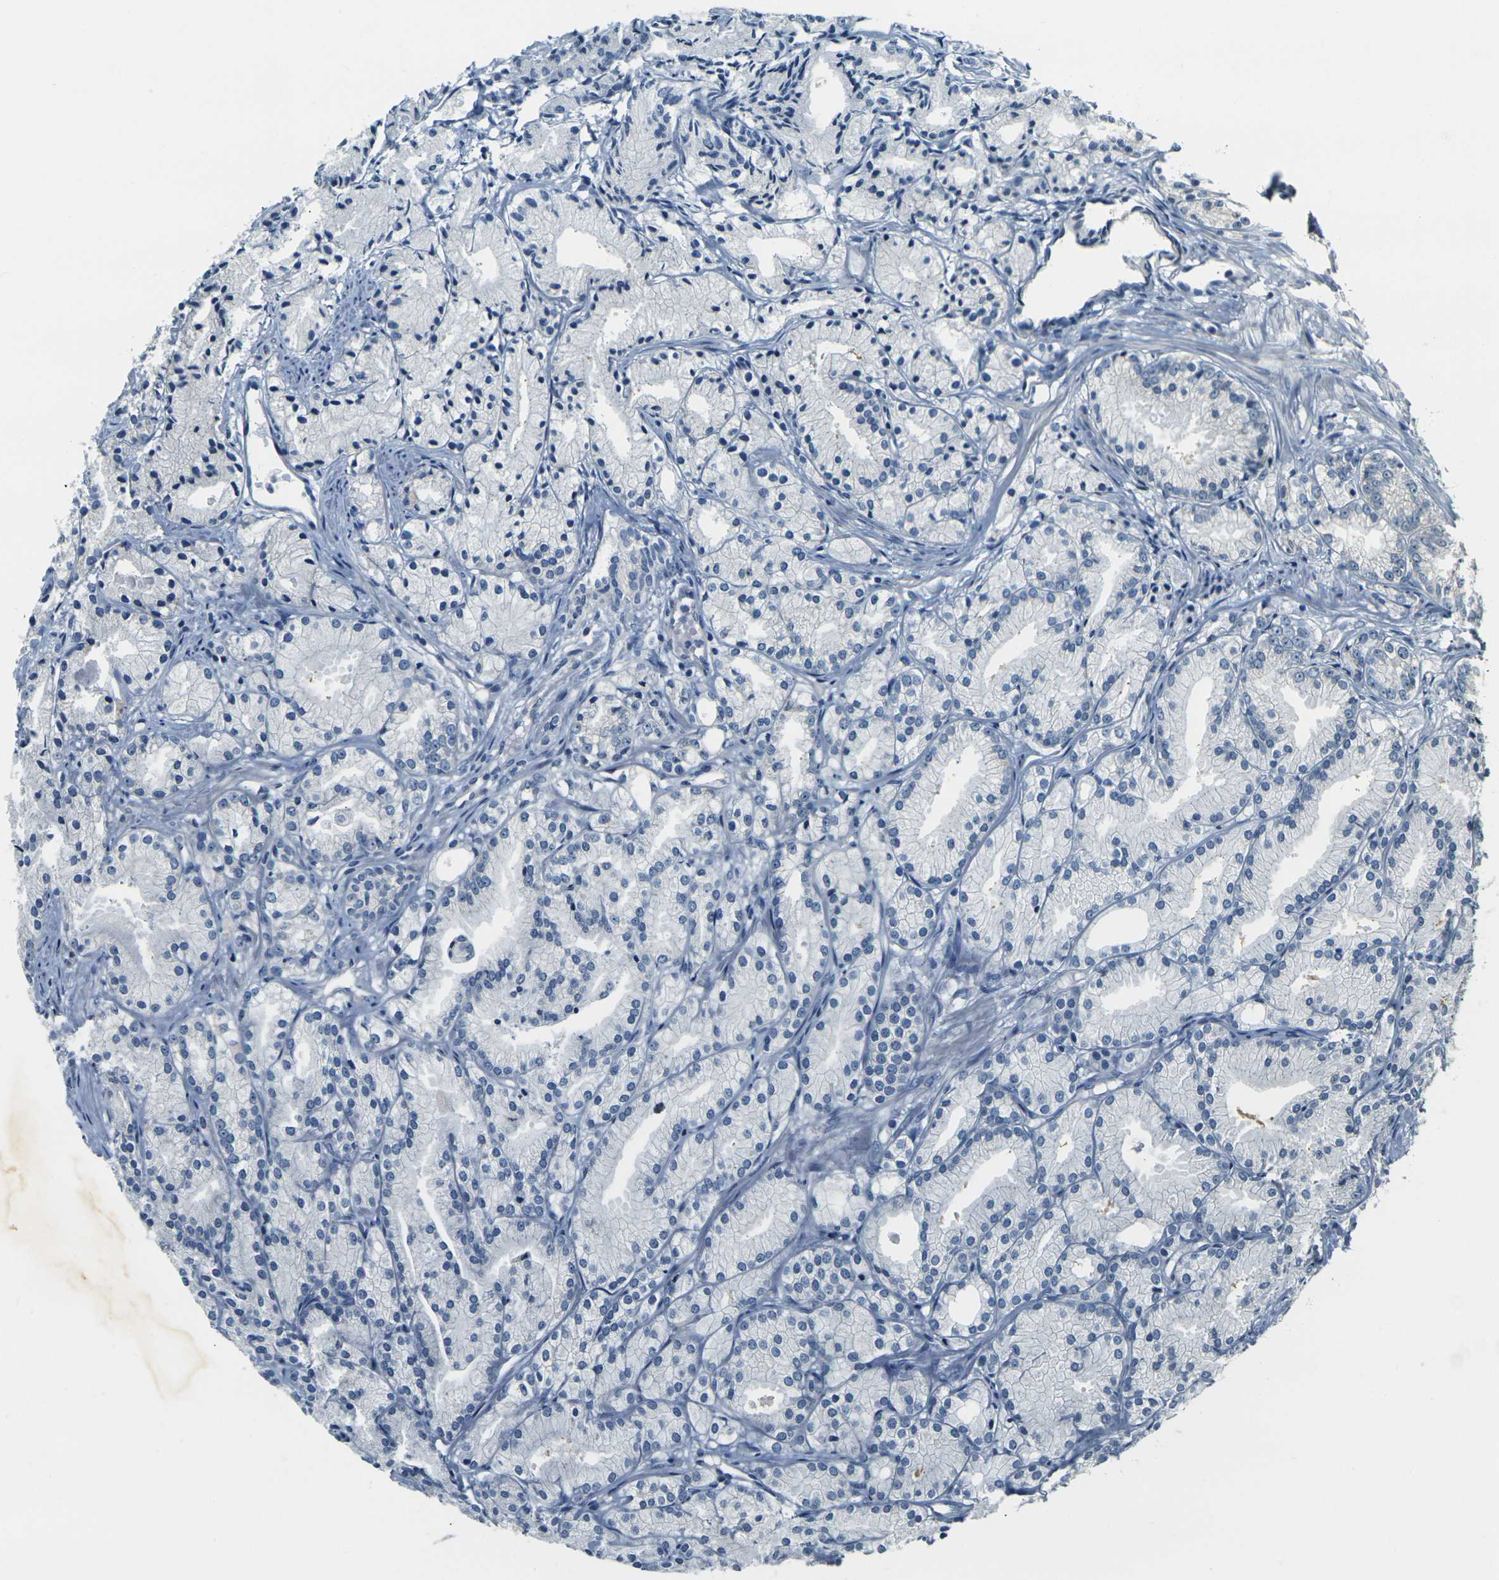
{"staining": {"intensity": "negative", "quantity": "none", "location": "none"}, "tissue": "prostate cancer", "cell_type": "Tumor cells", "image_type": "cancer", "snomed": [{"axis": "morphology", "description": "Adenocarcinoma, Low grade"}, {"axis": "topography", "description": "Prostate"}], "caption": "Immunohistochemistry (IHC) of adenocarcinoma (low-grade) (prostate) displays no positivity in tumor cells. (Stains: DAB (3,3'-diaminobenzidine) immunohistochemistry (IHC) with hematoxylin counter stain, Microscopy: brightfield microscopy at high magnification).", "gene": "SHISAL2B", "patient": {"sex": "male", "age": 72}}